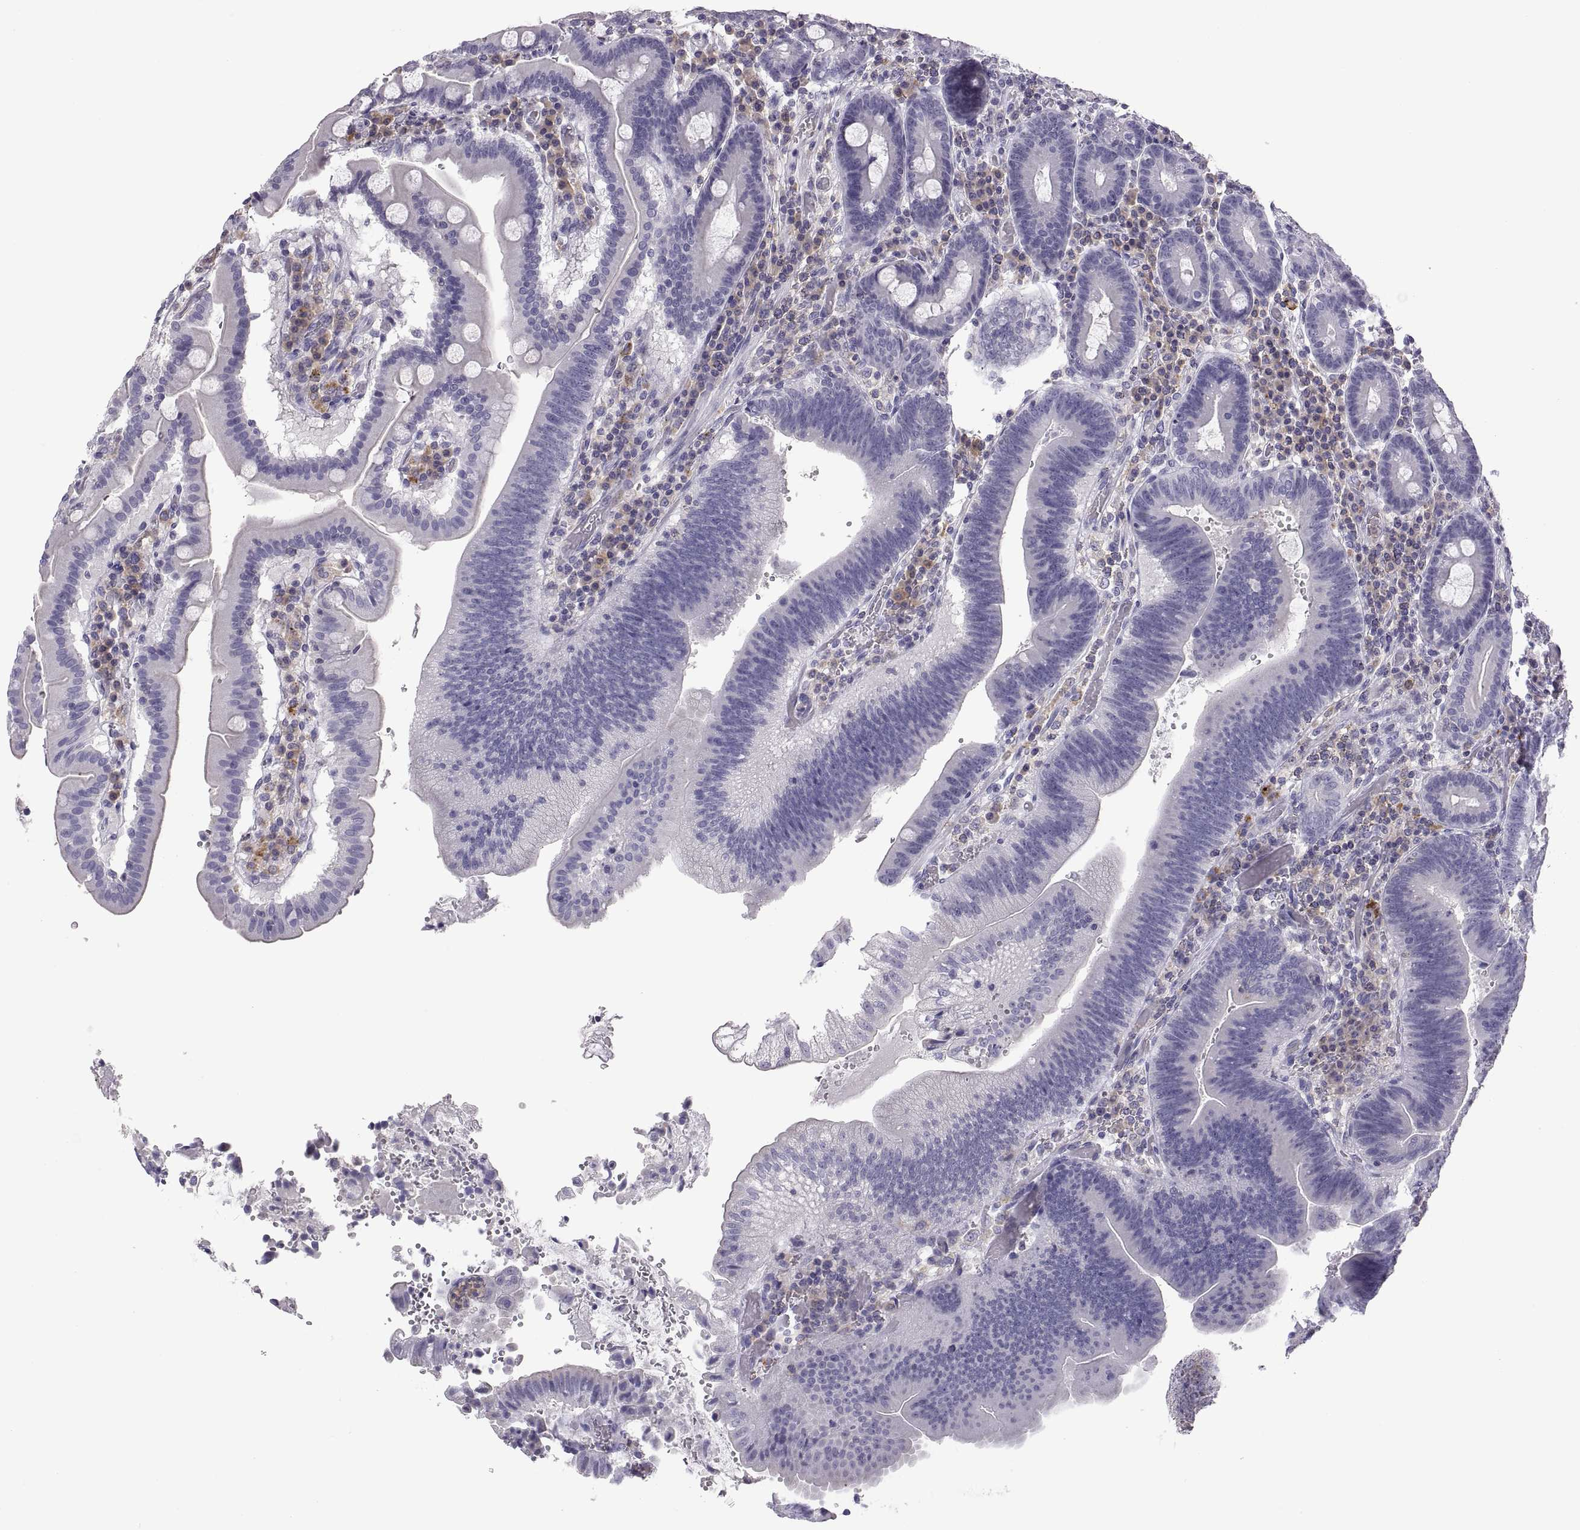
{"staining": {"intensity": "negative", "quantity": "none", "location": "none"}, "tissue": "duodenum", "cell_type": "Glandular cells", "image_type": "normal", "snomed": [{"axis": "morphology", "description": "Normal tissue, NOS"}, {"axis": "topography", "description": "Duodenum"}], "caption": "This micrograph is of benign duodenum stained with IHC to label a protein in brown with the nuclei are counter-stained blue. There is no staining in glandular cells. Brightfield microscopy of IHC stained with DAB (brown) and hematoxylin (blue), captured at high magnification.", "gene": "RGS19", "patient": {"sex": "female", "age": 62}}